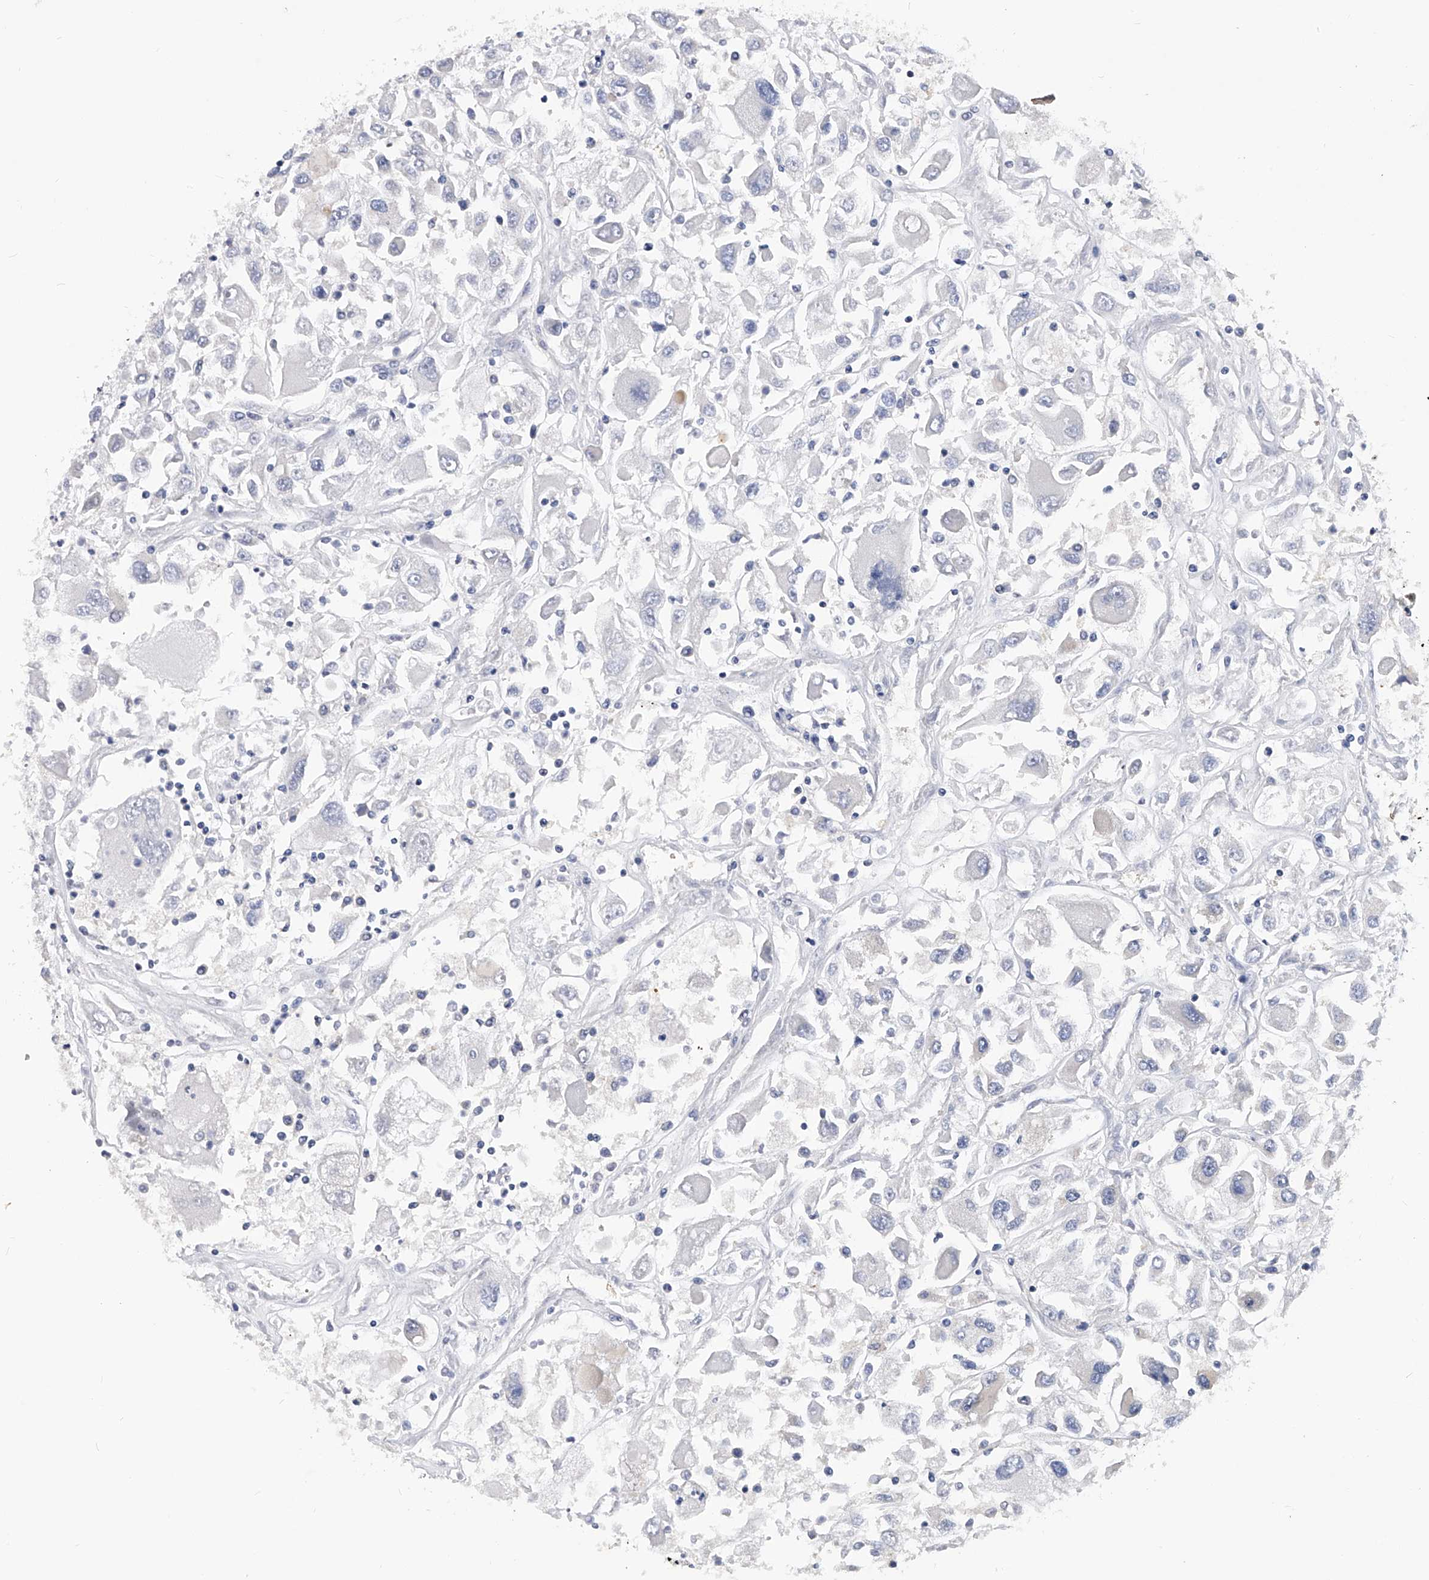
{"staining": {"intensity": "negative", "quantity": "none", "location": "none"}, "tissue": "renal cancer", "cell_type": "Tumor cells", "image_type": "cancer", "snomed": [{"axis": "morphology", "description": "Adenocarcinoma, NOS"}, {"axis": "topography", "description": "Kidney"}], "caption": "DAB (3,3'-diaminobenzidine) immunohistochemical staining of renal adenocarcinoma demonstrates no significant expression in tumor cells.", "gene": "PPP5C", "patient": {"sex": "female", "age": 52}}